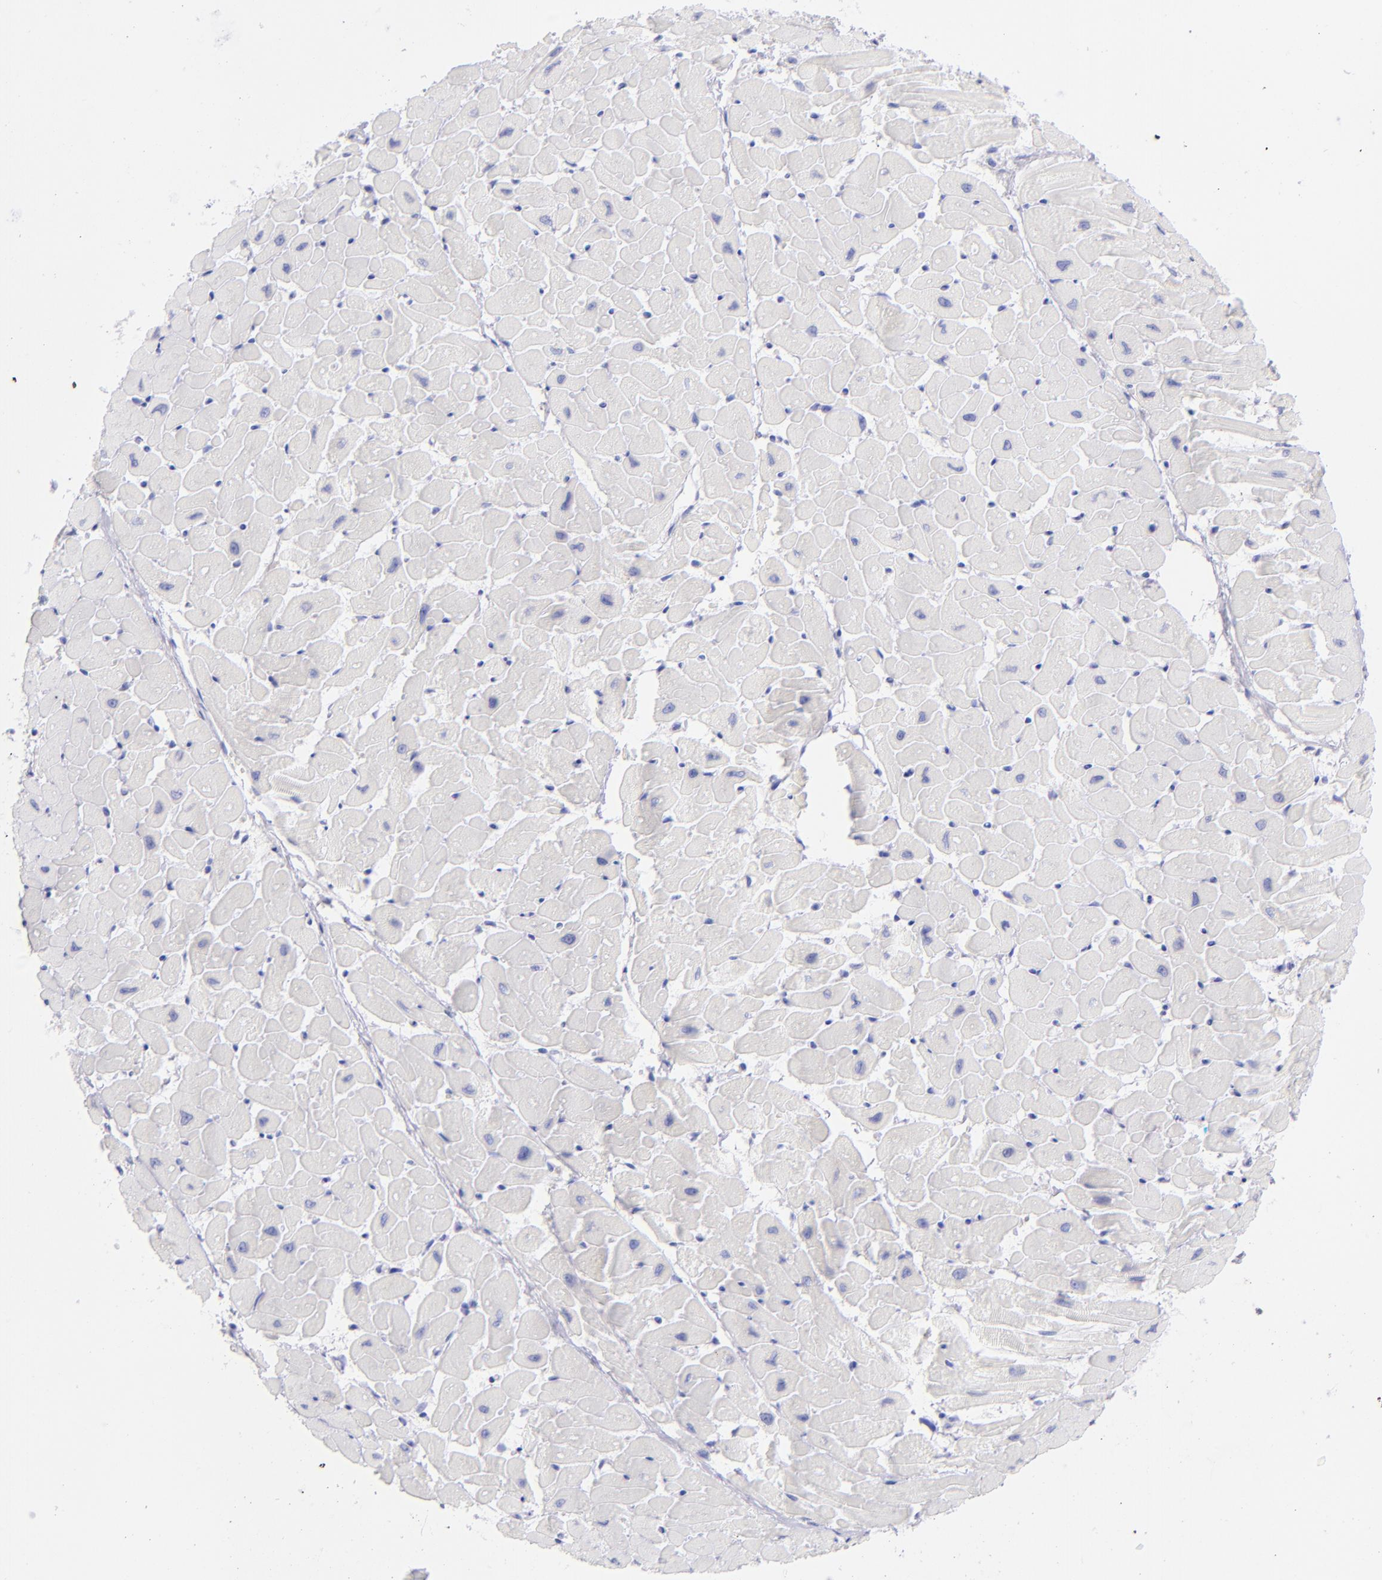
{"staining": {"intensity": "negative", "quantity": "none", "location": "none"}, "tissue": "heart muscle", "cell_type": "Cardiomyocytes", "image_type": "normal", "snomed": [{"axis": "morphology", "description": "Normal tissue, NOS"}, {"axis": "topography", "description": "Heart"}], "caption": "A photomicrograph of human heart muscle is negative for staining in cardiomyocytes. (Stains: DAB IHC with hematoxylin counter stain, Microscopy: brightfield microscopy at high magnification).", "gene": "CD69", "patient": {"sex": "female", "age": 19}}